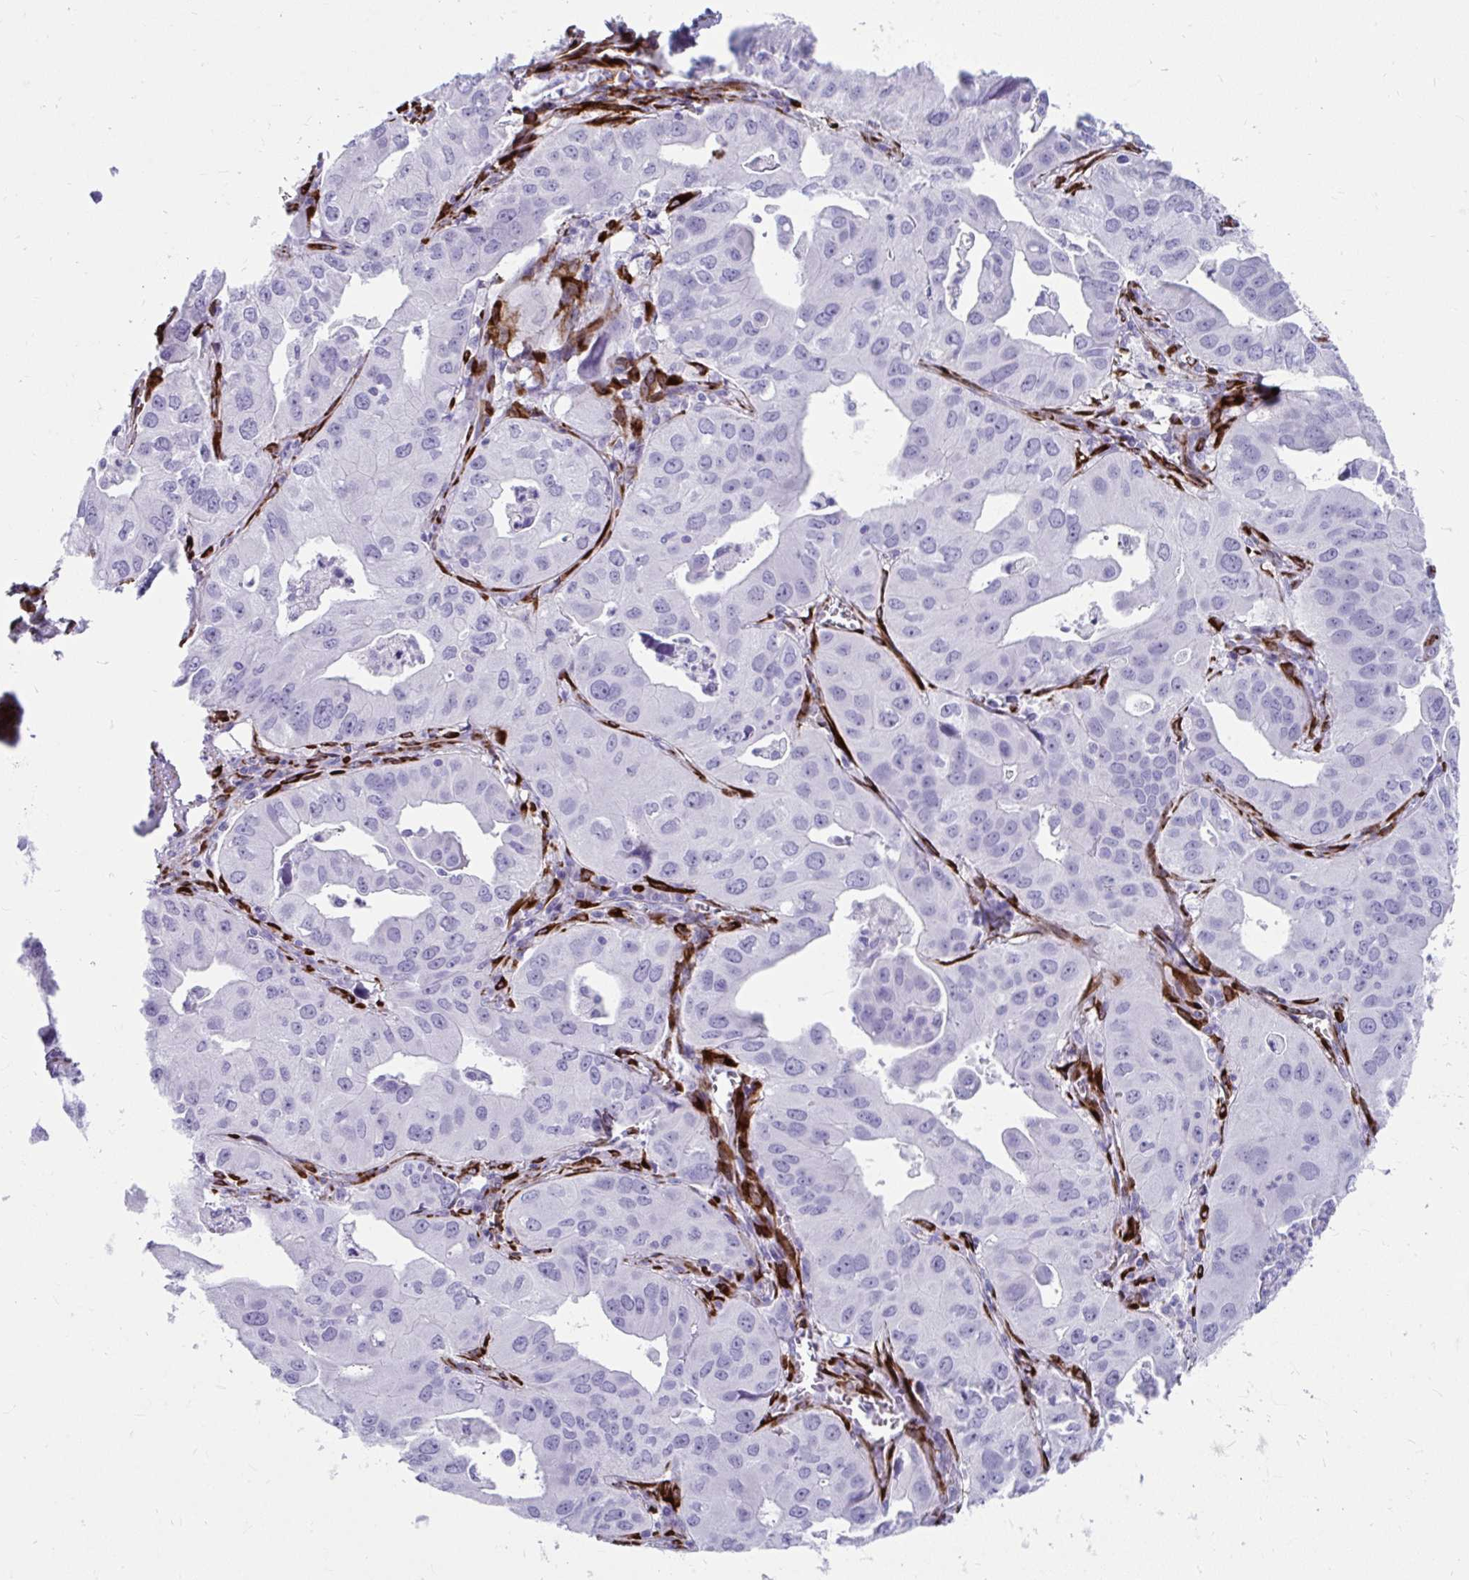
{"staining": {"intensity": "negative", "quantity": "none", "location": "none"}, "tissue": "lung cancer", "cell_type": "Tumor cells", "image_type": "cancer", "snomed": [{"axis": "morphology", "description": "Adenocarcinoma, NOS"}, {"axis": "topography", "description": "Lung"}], "caption": "Human adenocarcinoma (lung) stained for a protein using immunohistochemistry (IHC) displays no positivity in tumor cells.", "gene": "GRXCR2", "patient": {"sex": "male", "age": 48}}